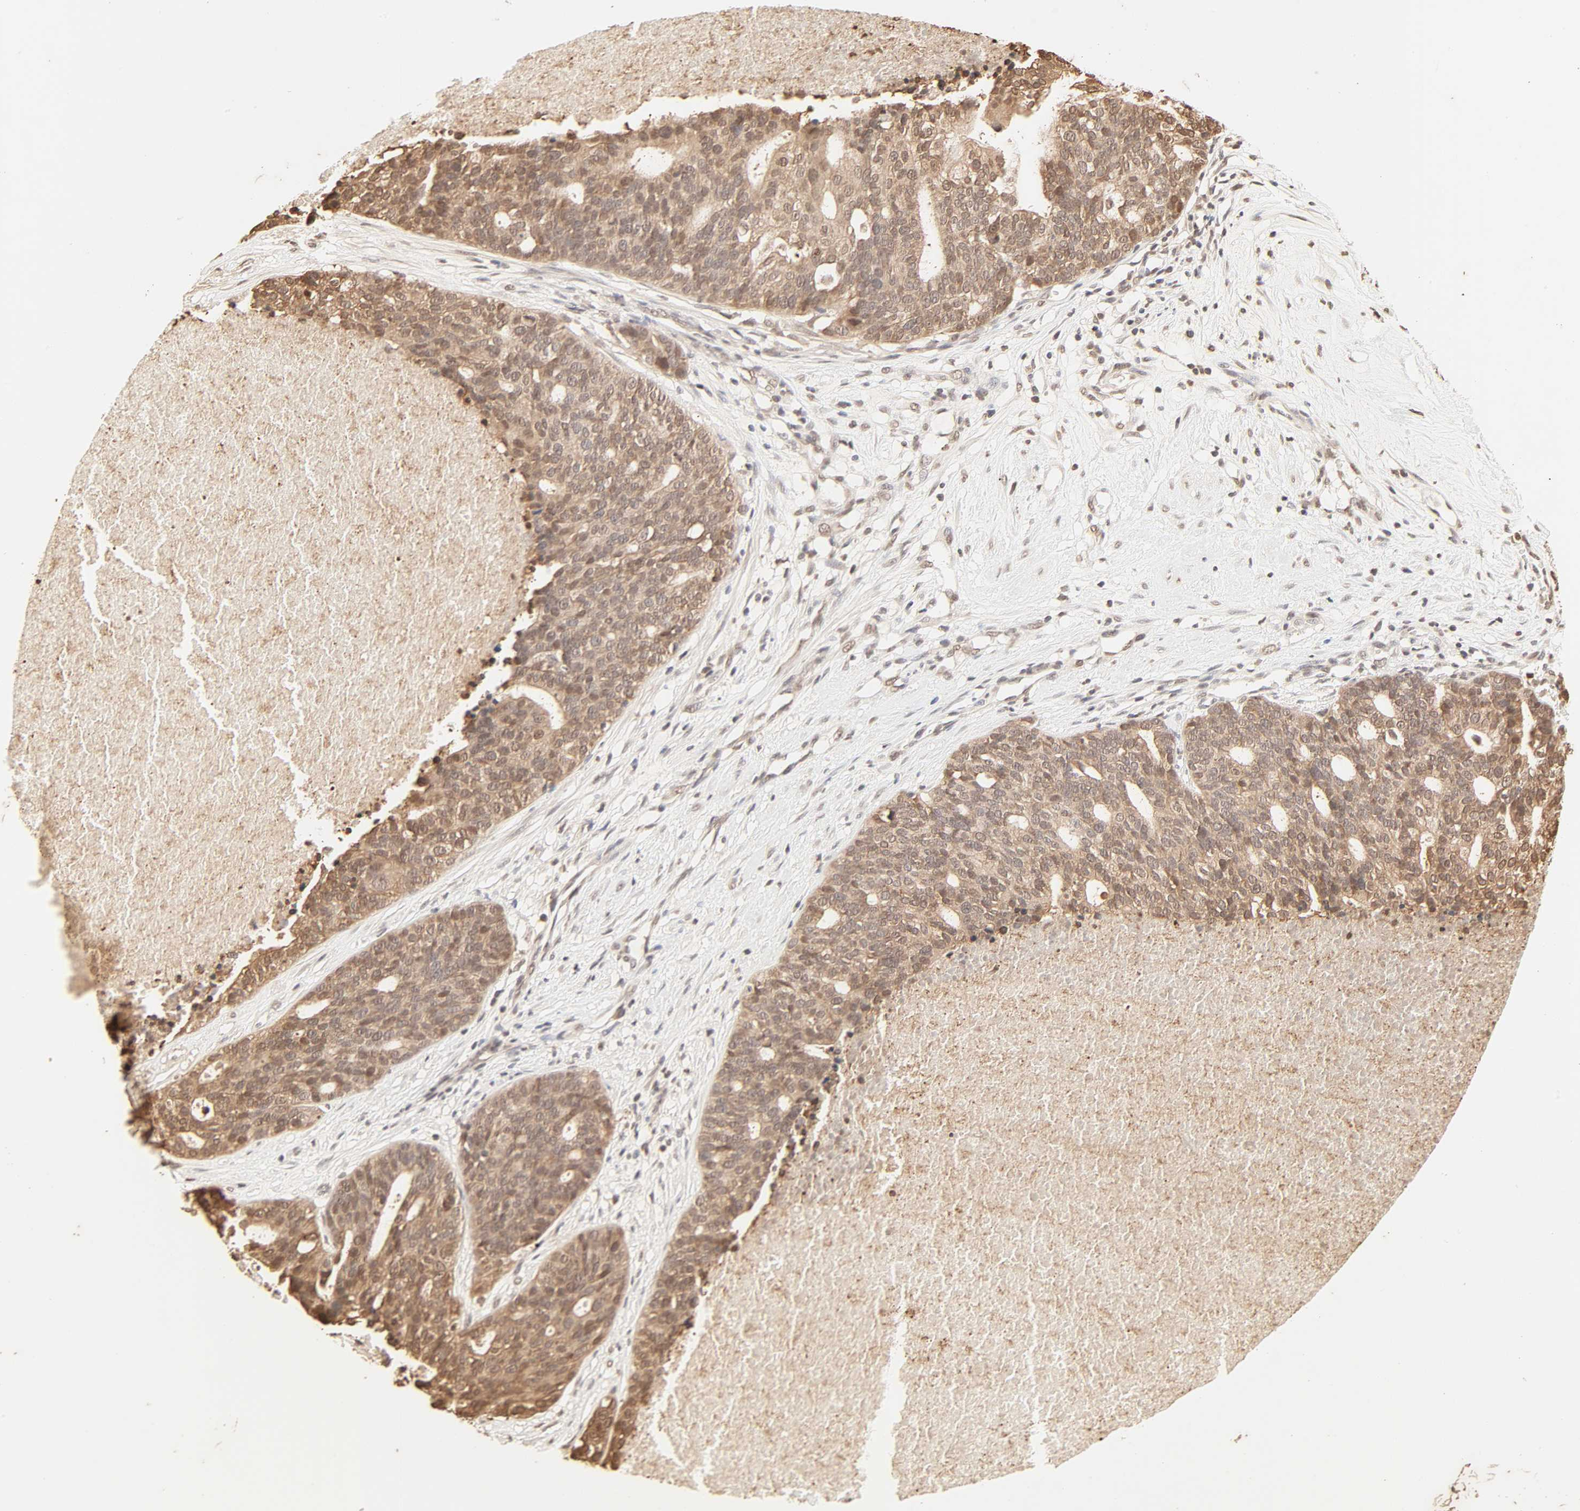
{"staining": {"intensity": "moderate", "quantity": ">75%", "location": "cytoplasmic/membranous,nuclear"}, "tissue": "ovarian cancer", "cell_type": "Tumor cells", "image_type": "cancer", "snomed": [{"axis": "morphology", "description": "Cystadenocarcinoma, serous, NOS"}, {"axis": "topography", "description": "Ovary"}], "caption": "Ovarian cancer stained with a protein marker exhibits moderate staining in tumor cells.", "gene": "TBL1X", "patient": {"sex": "female", "age": 59}}